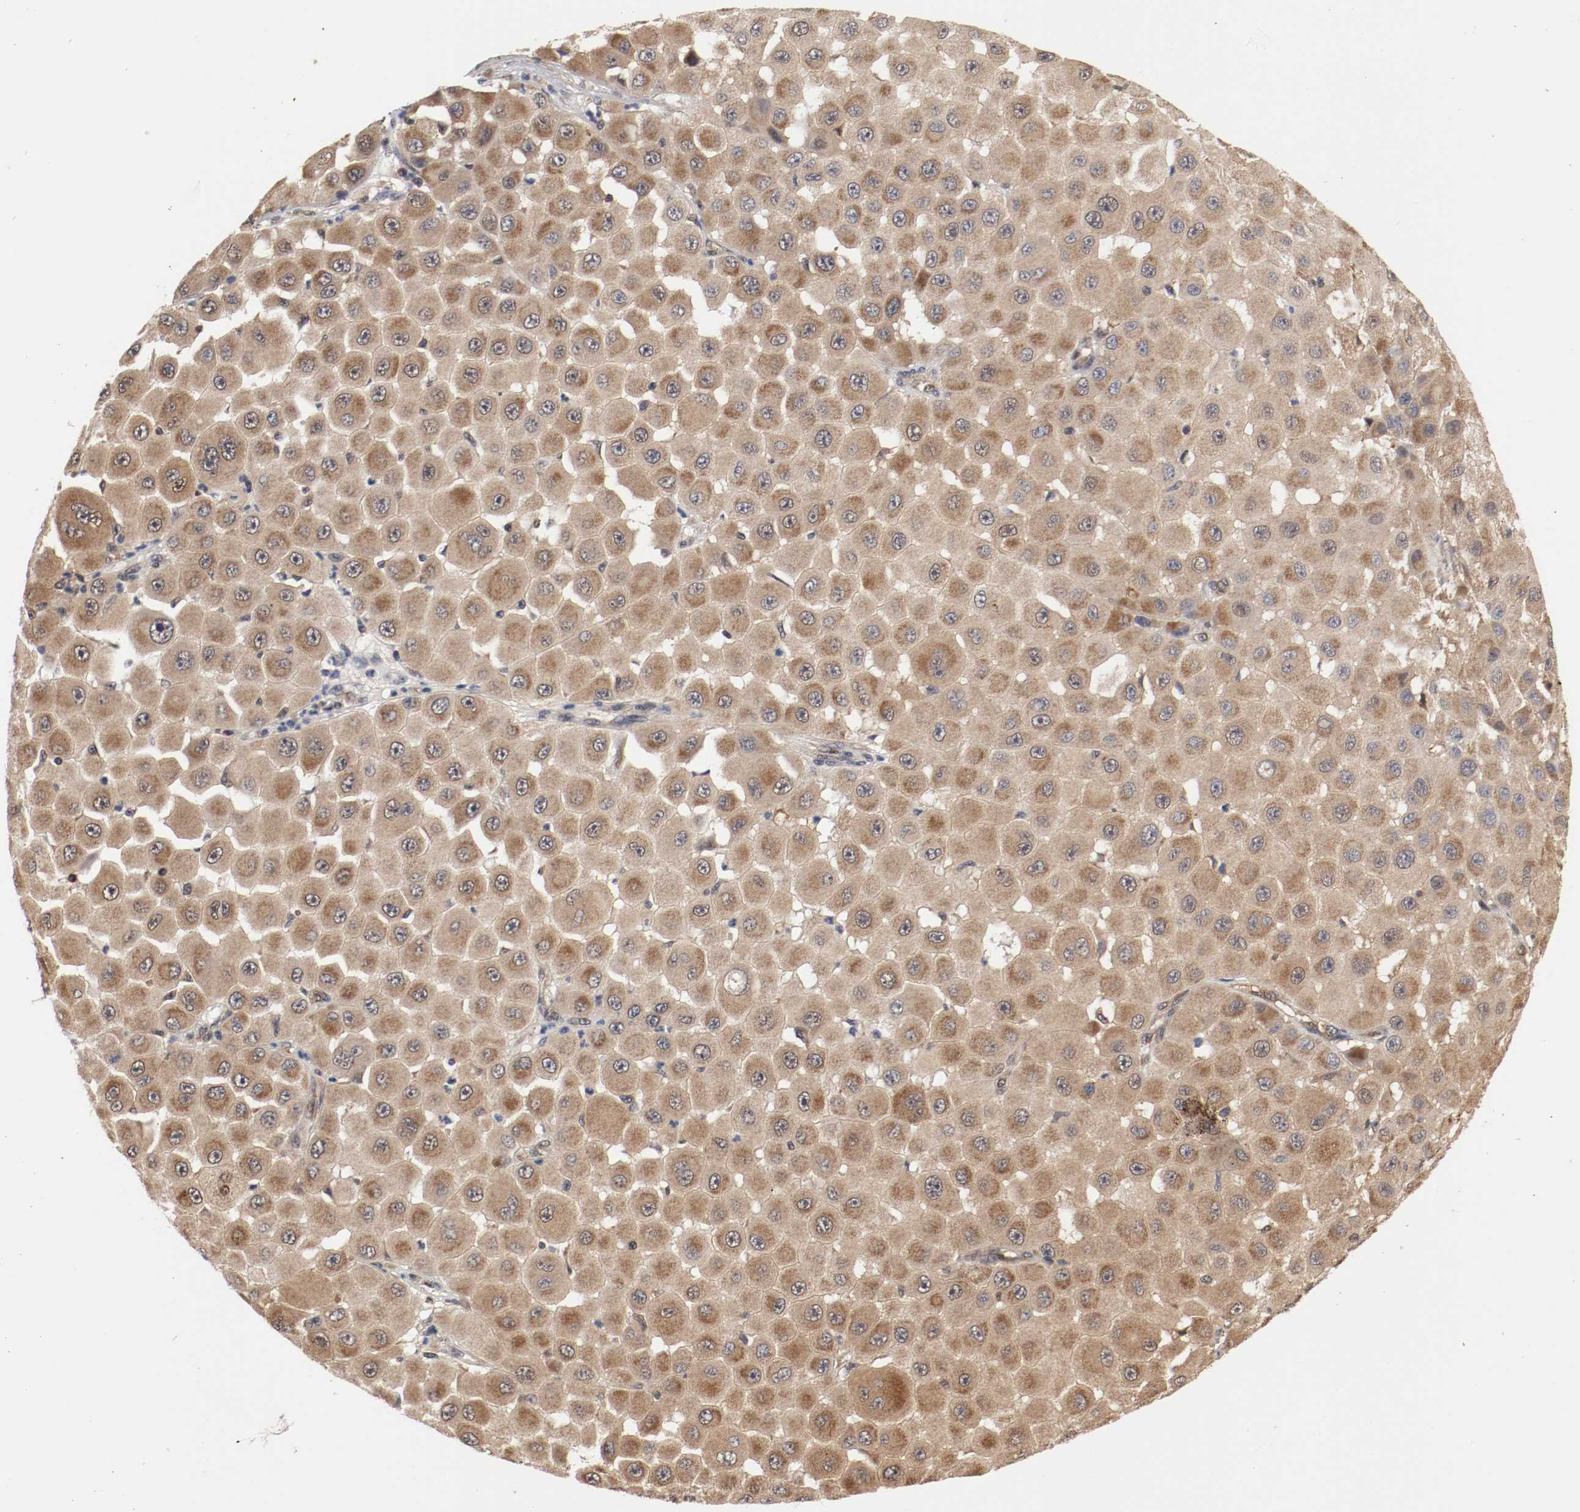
{"staining": {"intensity": "moderate", "quantity": ">75%", "location": "cytoplasmic/membranous"}, "tissue": "melanoma", "cell_type": "Tumor cells", "image_type": "cancer", "snomed": [{"axis": "morphology", "description": "Malignant melanoma, NOS"}, {"axis": "topography", "description": "Skin"}], "caption": "Melanoma tissue displays moderate cytoplasmic/membranous expression in about >75% of tumor cells", "gene": "AFG3L2", "patient": {"sex": "female", "age": 81}}